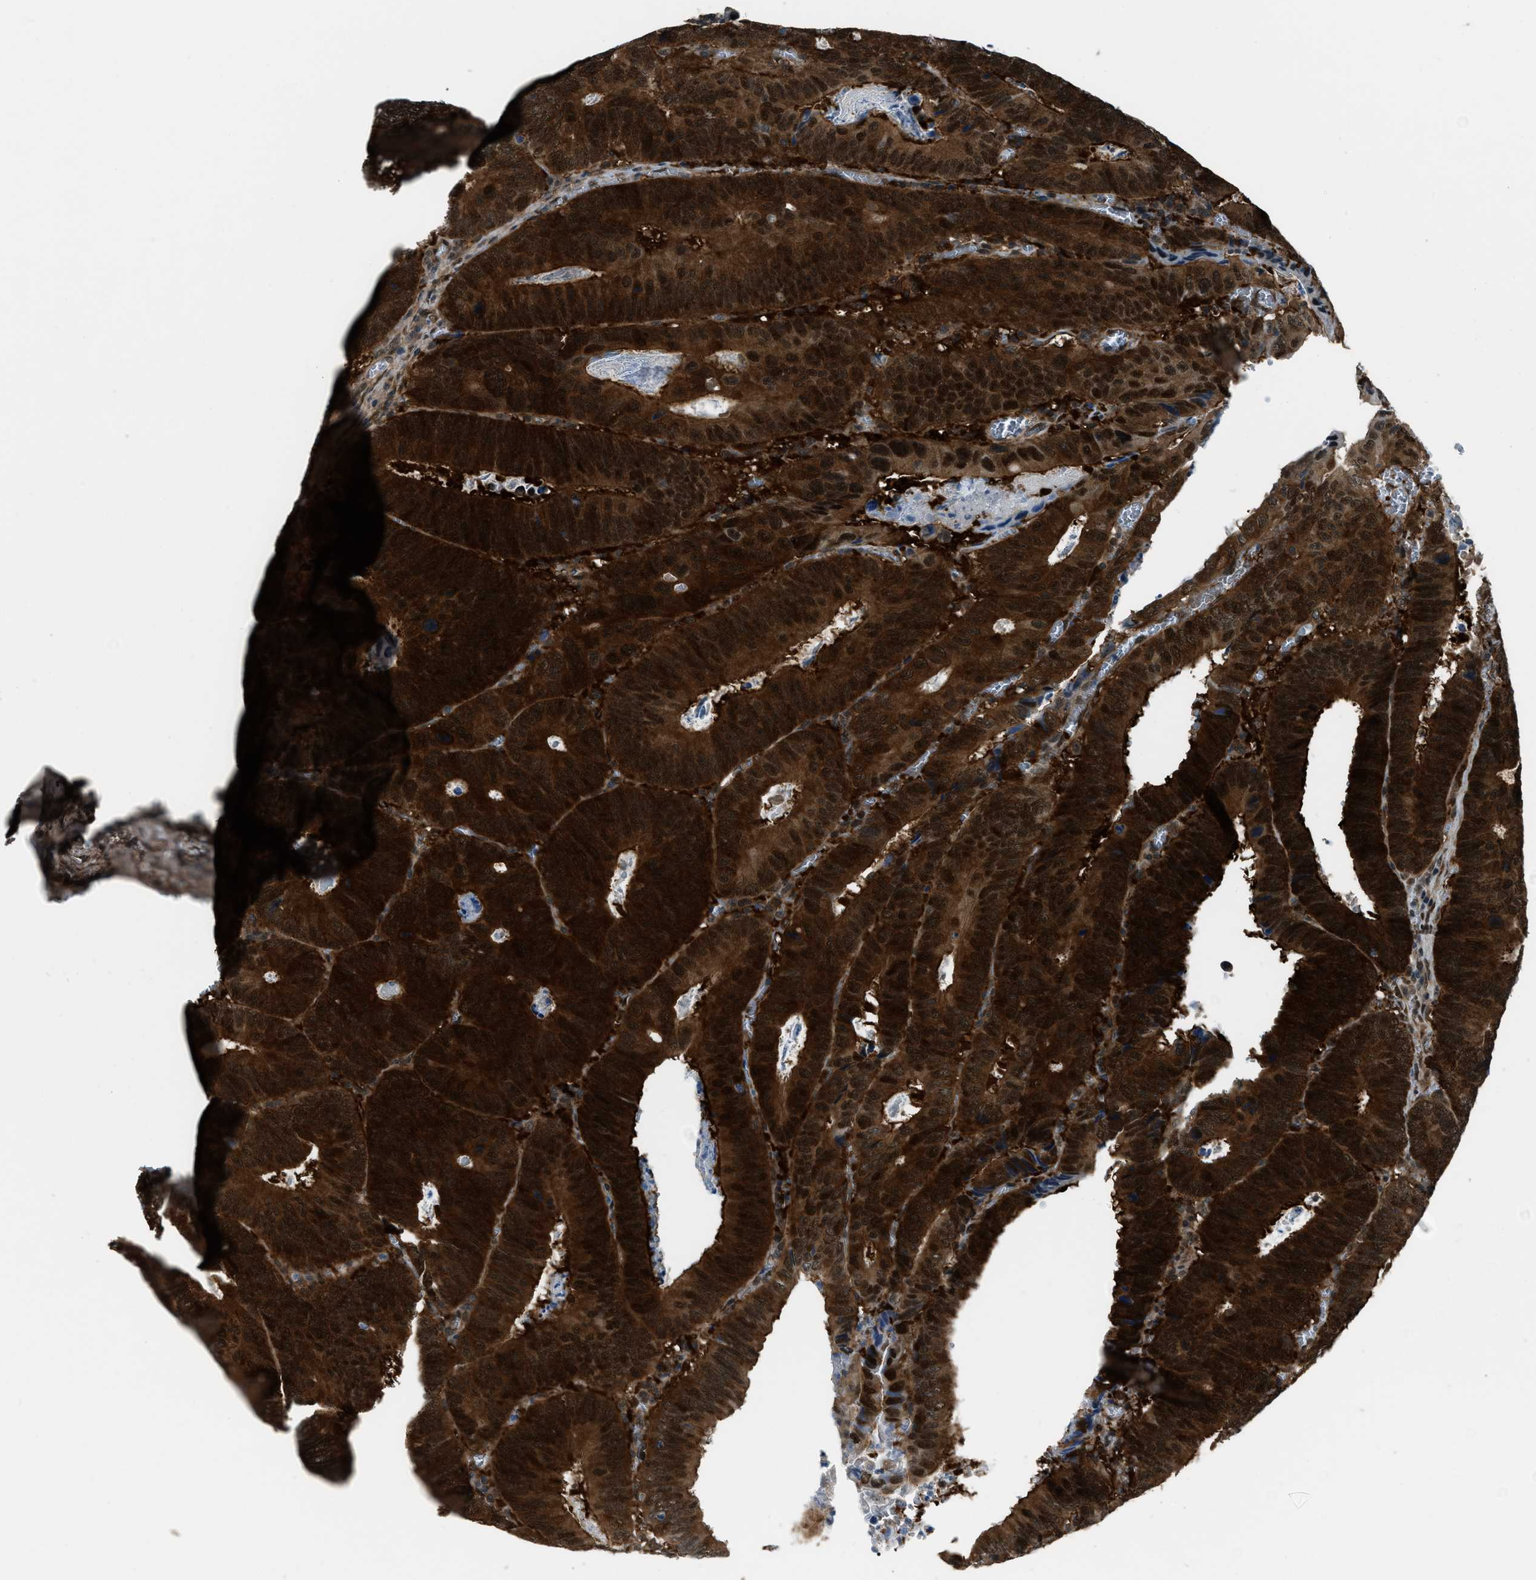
{"staining": {"intensity": "strong", "quantity": ">75%", "location": "cytoplasmic/membranous,nuclear"}, "tissue": "colorectal cancer", "cell_type": "Tumor cells", "image_type": "cancer", "snomed": [{"axis": "morphology", "description": "Inflammation, NOS"}, {"axis": "morphology", "description": "Adenocarcinoma, NOS"}, {"axis": "topography", "description": "Colon"}], "caption": "IHC of adenocarcinoma (colorectal) shows high levels of strong cytoplasmic/membranous and nuclear expression in about >75% of tumor cells. (IHC, brightfield microscopy, high magnification).", "gene": "NUDCD3", "patient": {"sex": "male", "age": 72}}